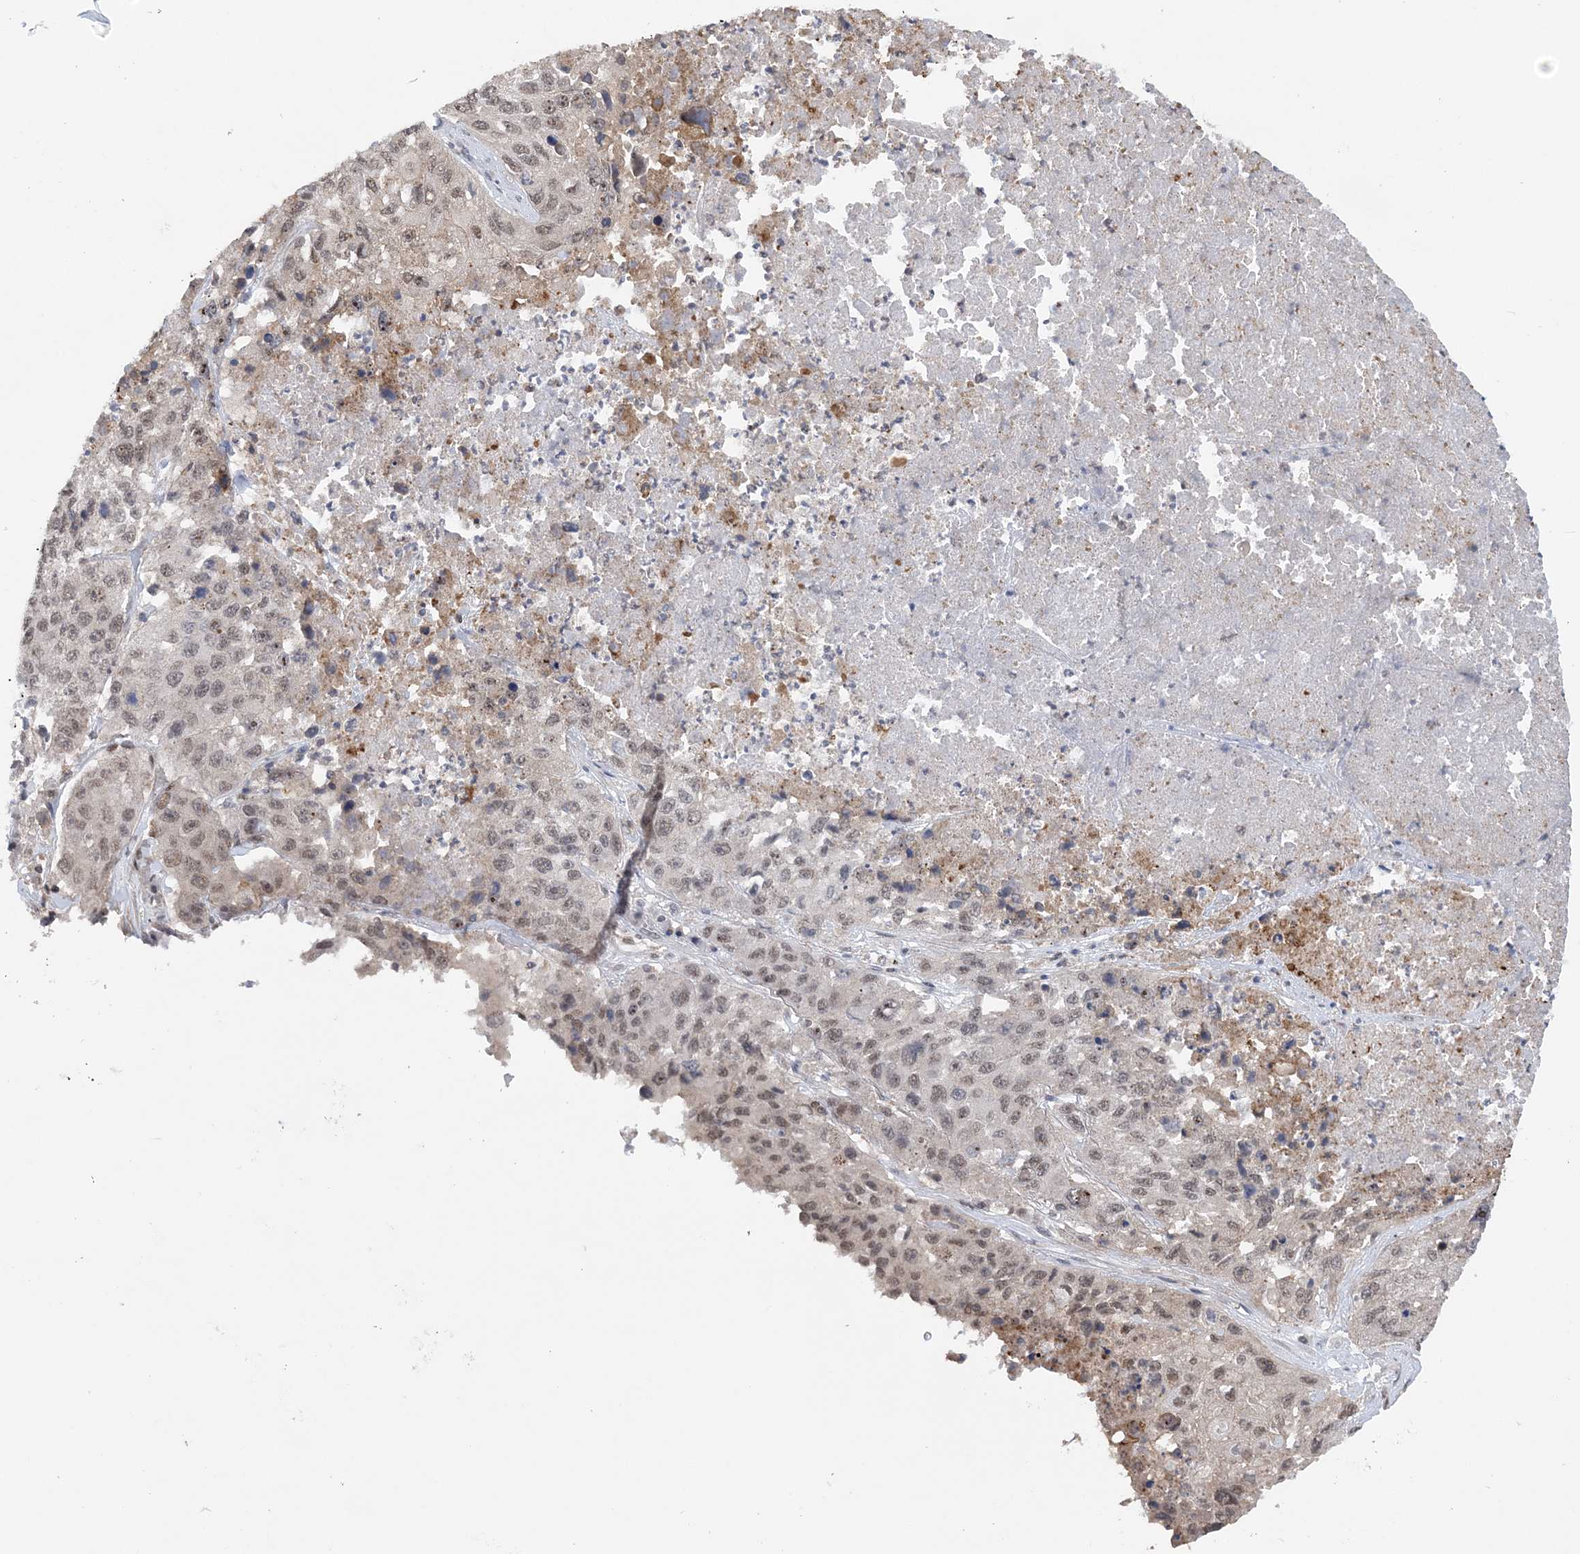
{"staining": {"intensity": "moderate", "quantity": ">75%", "location": "nuclear"}, "tissue": "lung cancer", "cell_type": "Tumor cells", "image_type": "cancer", "snomed": [{"axis": "morphology", "description": "Squamous cell carcinoma, NOS"}, {"axis": "topography", "description": "Lung"}], "caption": "Immunohistochemical staining of lung squamous cell carcinoma demonstrates medium levels of moderate nuclear protein staining in approximately >75% of tumor cells.", "gene": "CCDC152", "patient": {"sex": "male", "age": 61}}